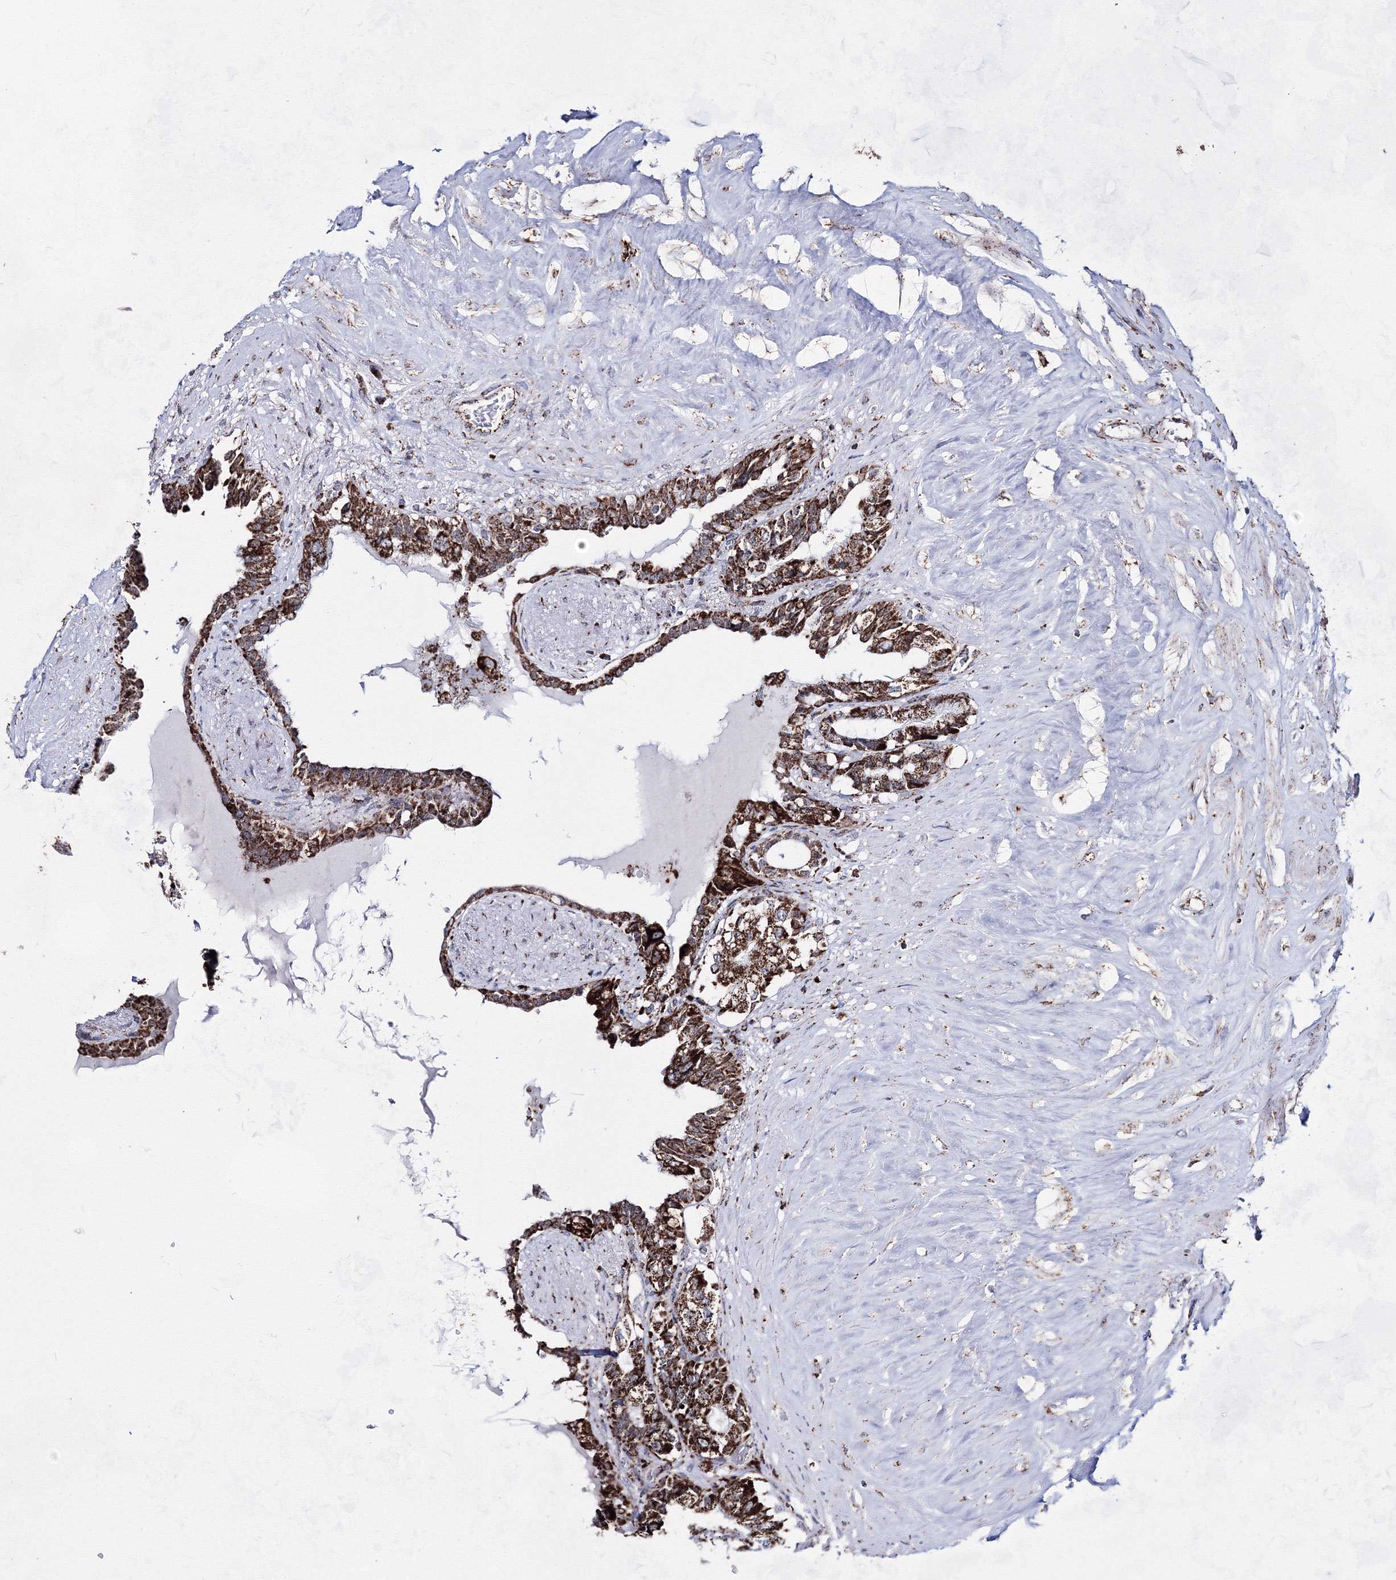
{"staining": {"intensity": "strong", "quantity": ">75%", "location": "cytoplasmic/membranous"}, "tissue": "seminal vesicle", "cell_type": "Glandular cells", "image_type": "normal", "snomed": [{"axis": "morphology", "description": "Normal tissue, NOS"}, {"axis": "topography", "description": "Seminal veicle"}], "caption": "Immunohistochemical staining of benign seminal vesicle exhibits high levels of strong cytoplasmic/membranous expression in approximately >75% of glandular cells.", "gene": "HADHB", "patient": {"sex": "male", "age": 63}}